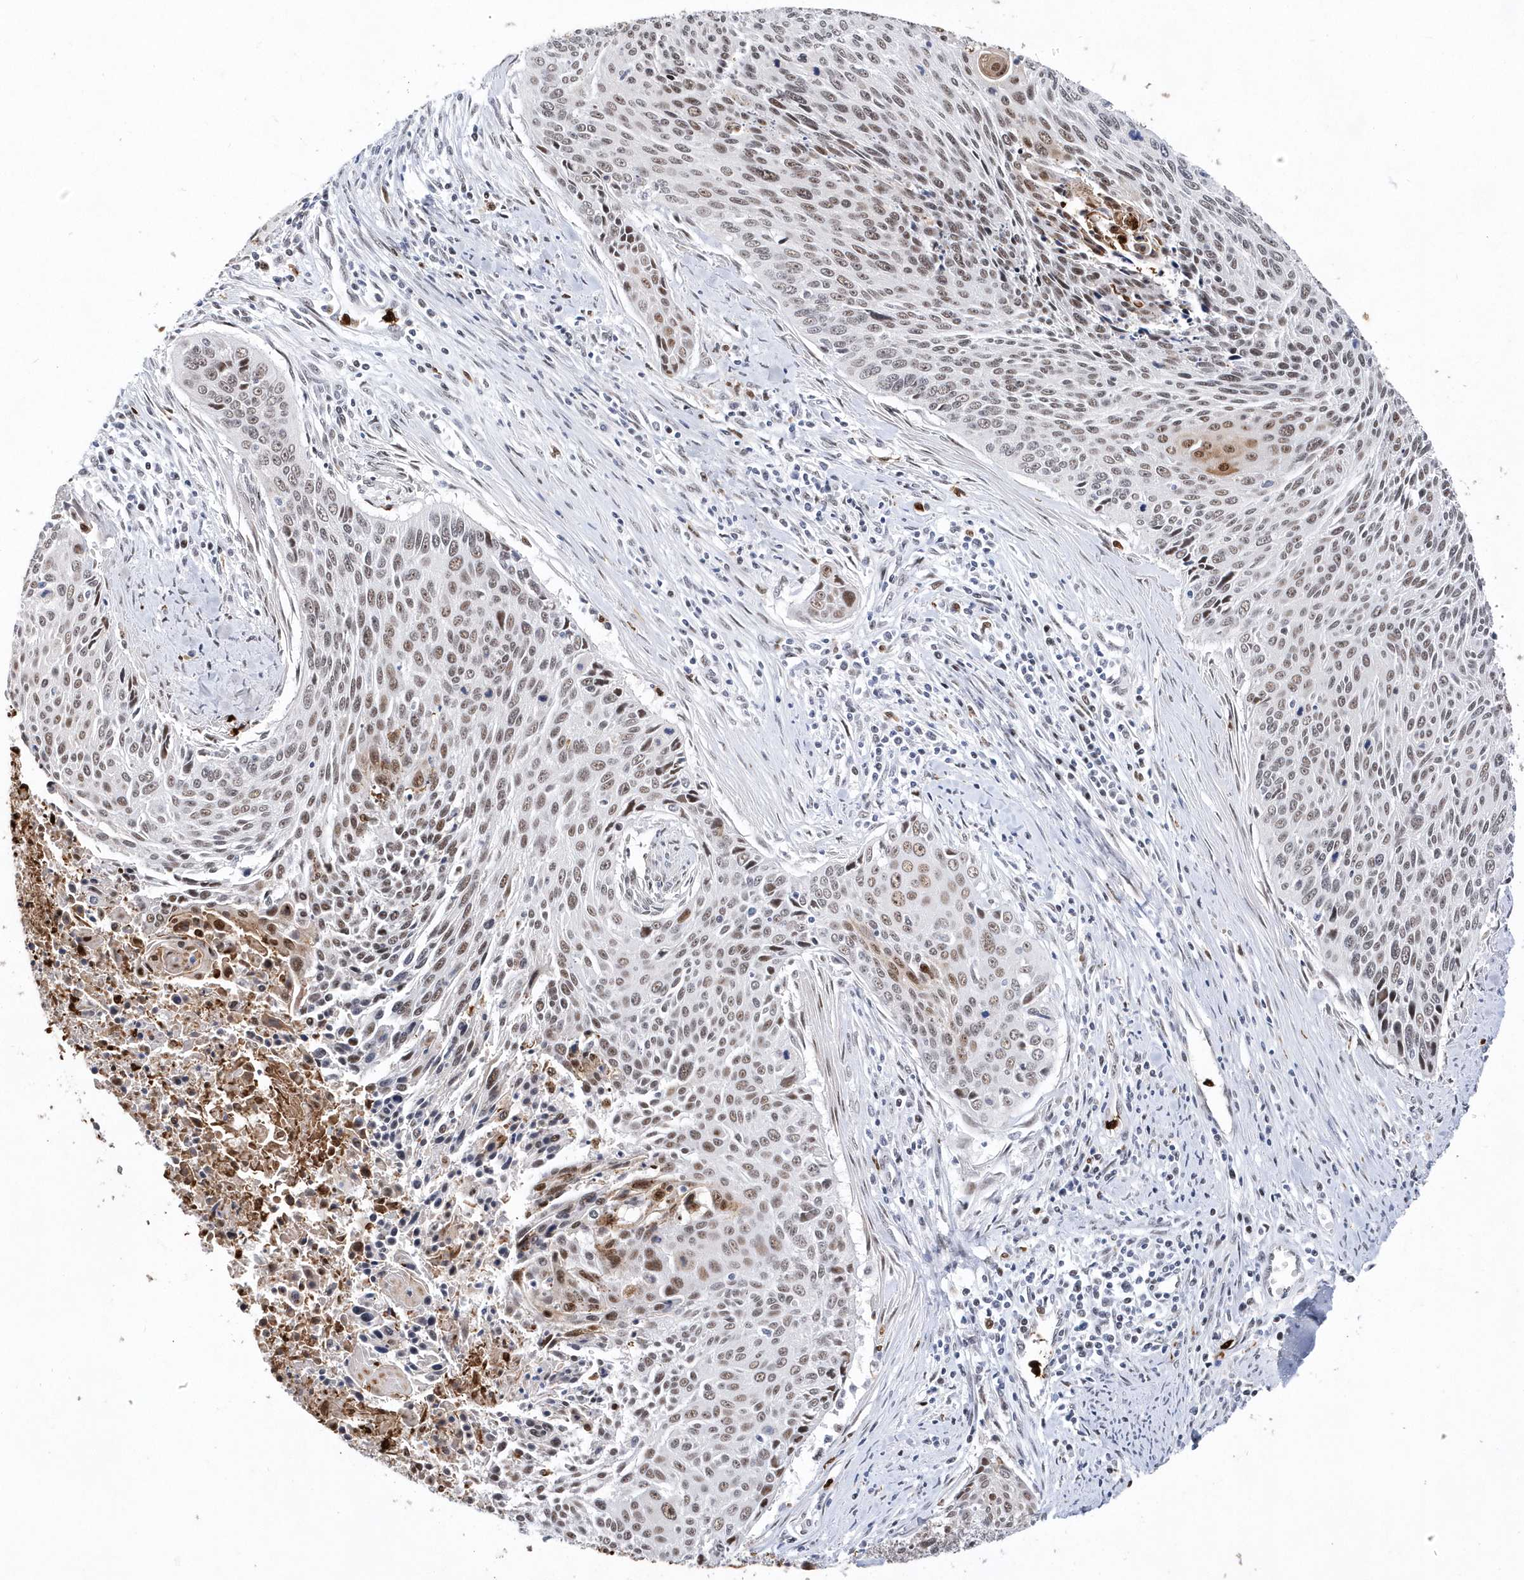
{"staining": {"intensity": "weak", "quantity": "25%-75%", "location": "nuclear"}, "tissue": "cervical cancer", "cell_type": "Tumor cells", "image_type": "cancer", "snomed": [{"axis": "morphology", "description": "Squamous cell carcinoma, NOS"}, {"axis": "topography", "description": "Cervix"}], "caption": "Squamous cell carcinoma (cervical) stained with a protein marker reveals weak staining in tumor cells.", "gene": "RPP30", "patient": {"sex": "female", "age": 55}}